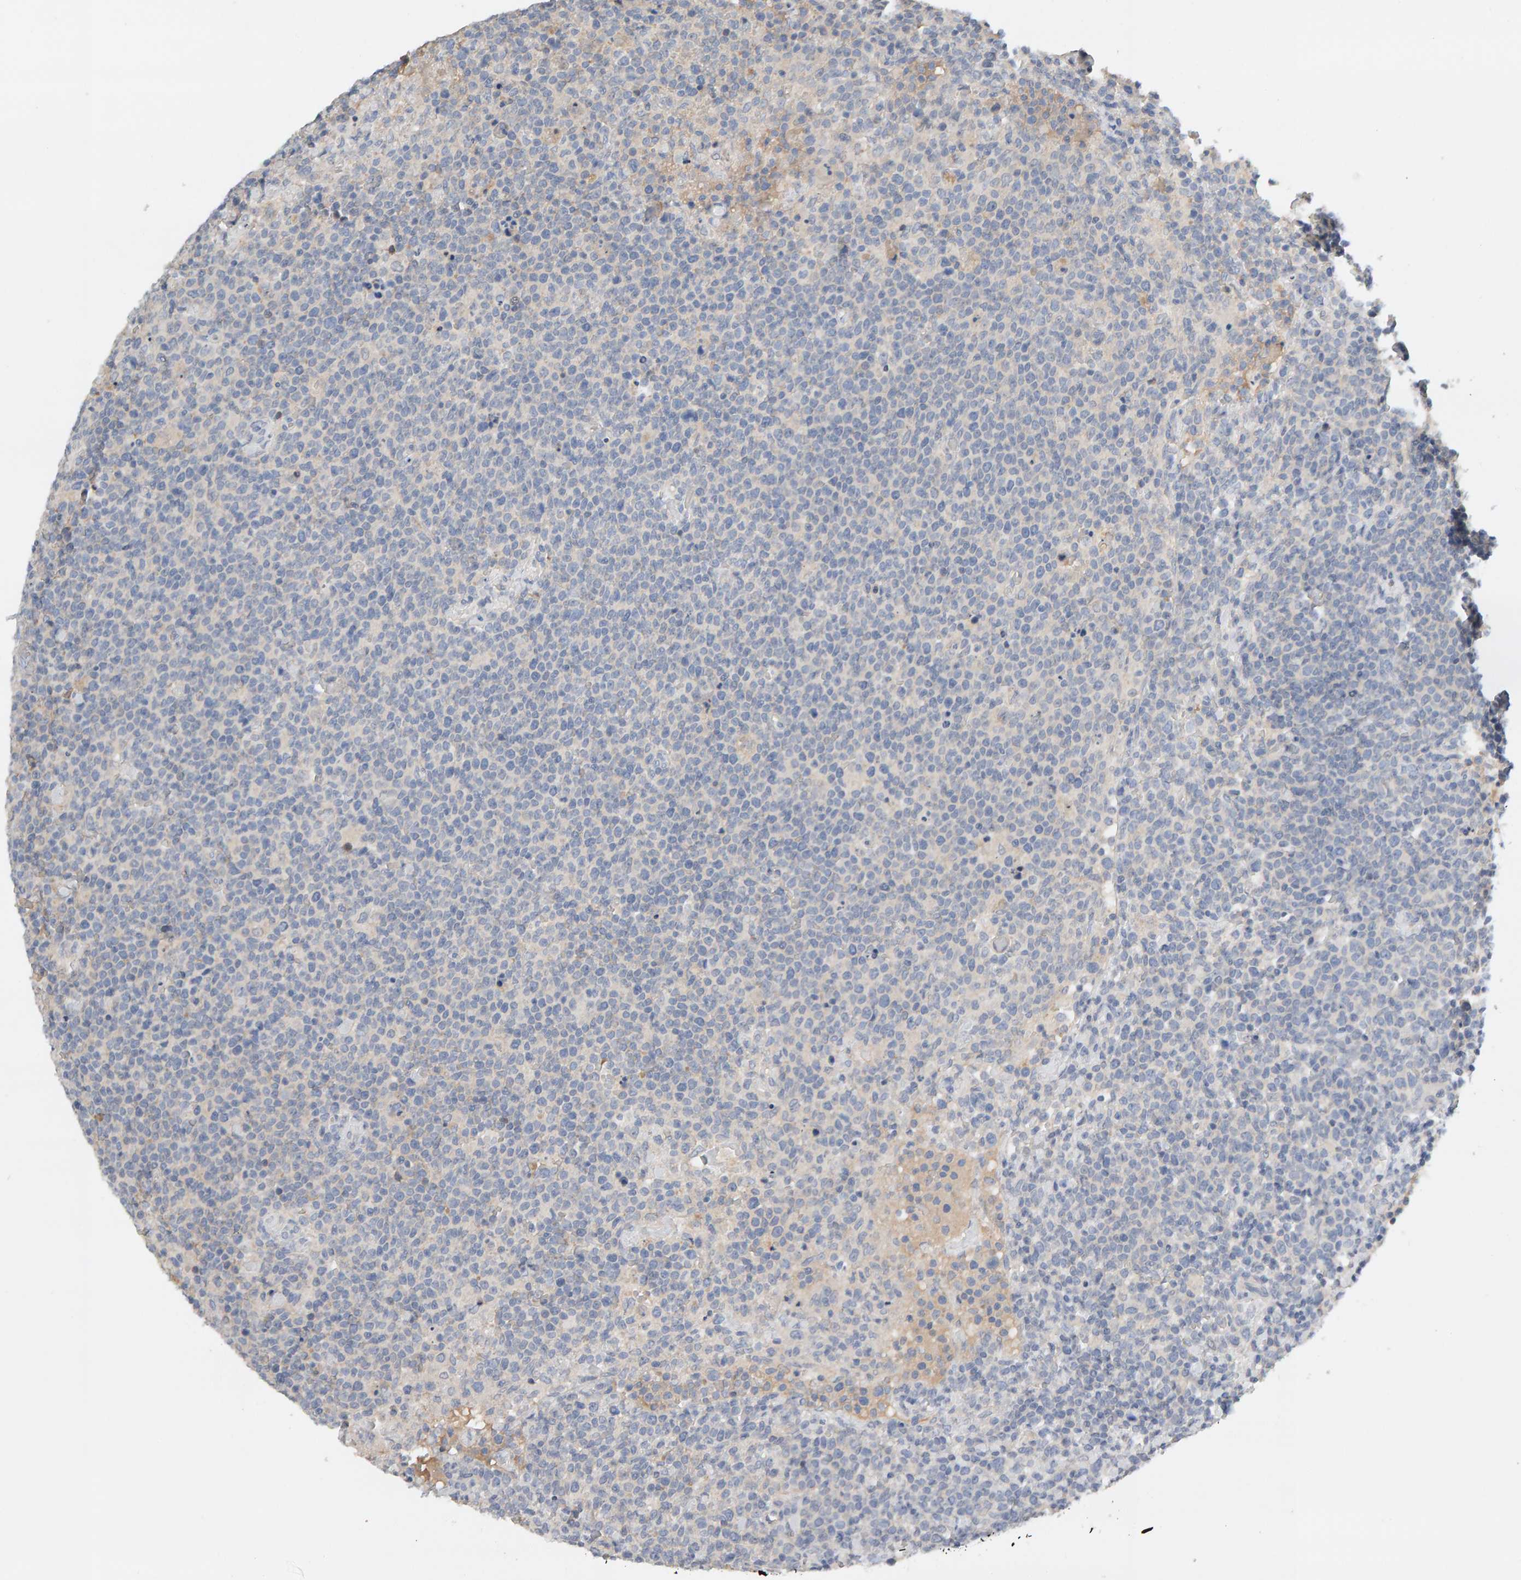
{"staining": {"intensity": "negative", "quantity": "none", "location": "none"}, "tissue": "lymphoma", "cell_type": "Tumor cells", "image_type": "cancer", "snomed": [{"axis": "morphology", "description": "Malignant lymphoma, non-Hodgkin's type, High grade"}, {"axis": "topography", "description": "Lymph node"}], "caption": "High power microscopy image of an immunohistochemistry (IHC) histopathology image of lymphoma, revealing no significant positivity in tumor cells.", "gene": "GFUS", "patient": {"sex": "male", "age": 61}}